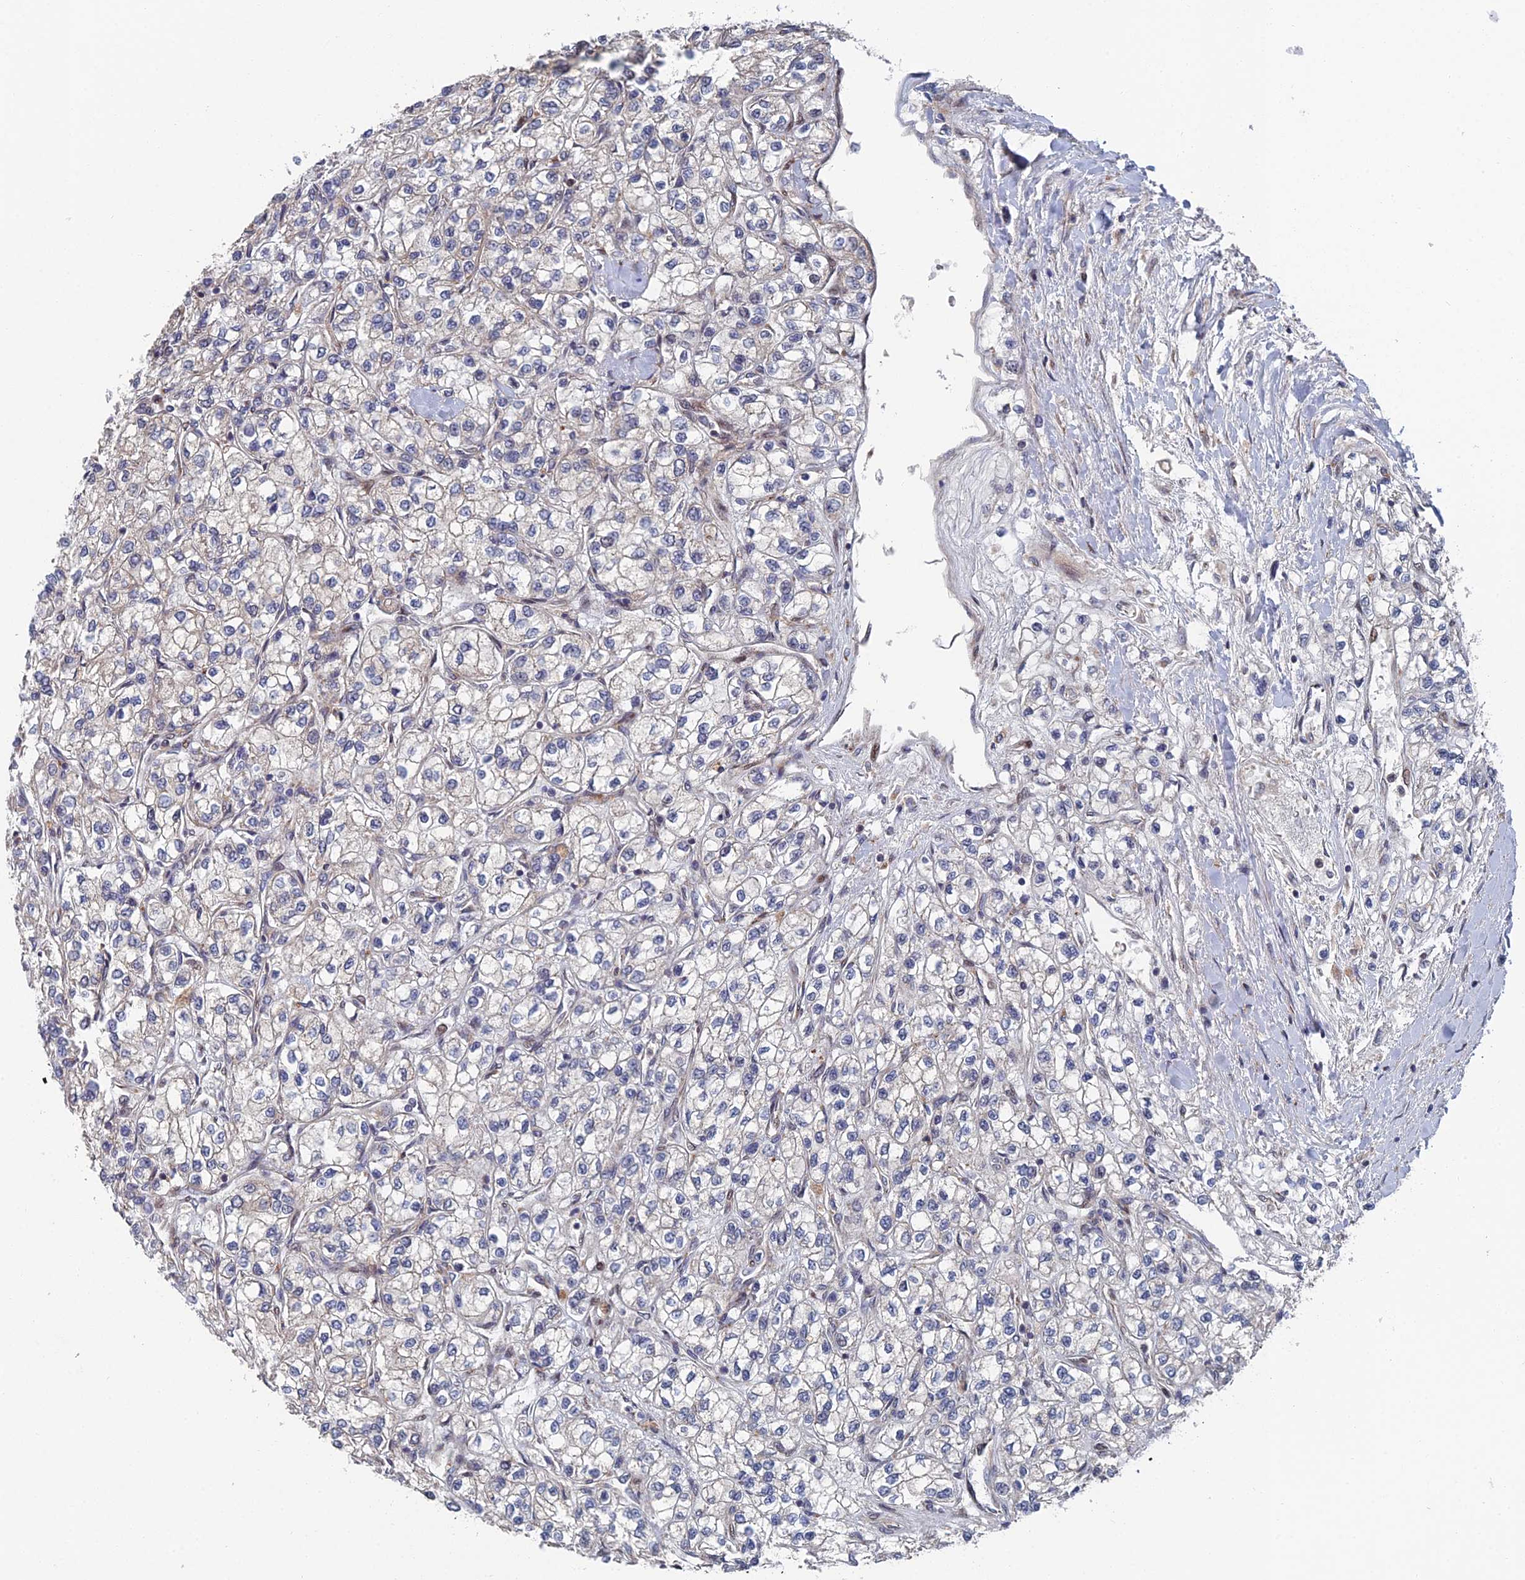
{"staining": {"intensity": "negative", "quantity": "none", "location": "none"}, "tissue": "renal cancer", "cell_type": "Tumor cells", "image_type": "cancer", "snomed": [{"axis": "morphology", "description": "Adenocarcinoma, NOS"}, {"axis": "topography", "description": "Kidney"}], "caption": "IHC histopathology image of neoplastic tissue: adenocarcinoma (renal) stained with DAB displays no significant protein staining in tumor cells.", "gene": "GTF2IRD1", "patient": {"sex": "male", "age": 80}}